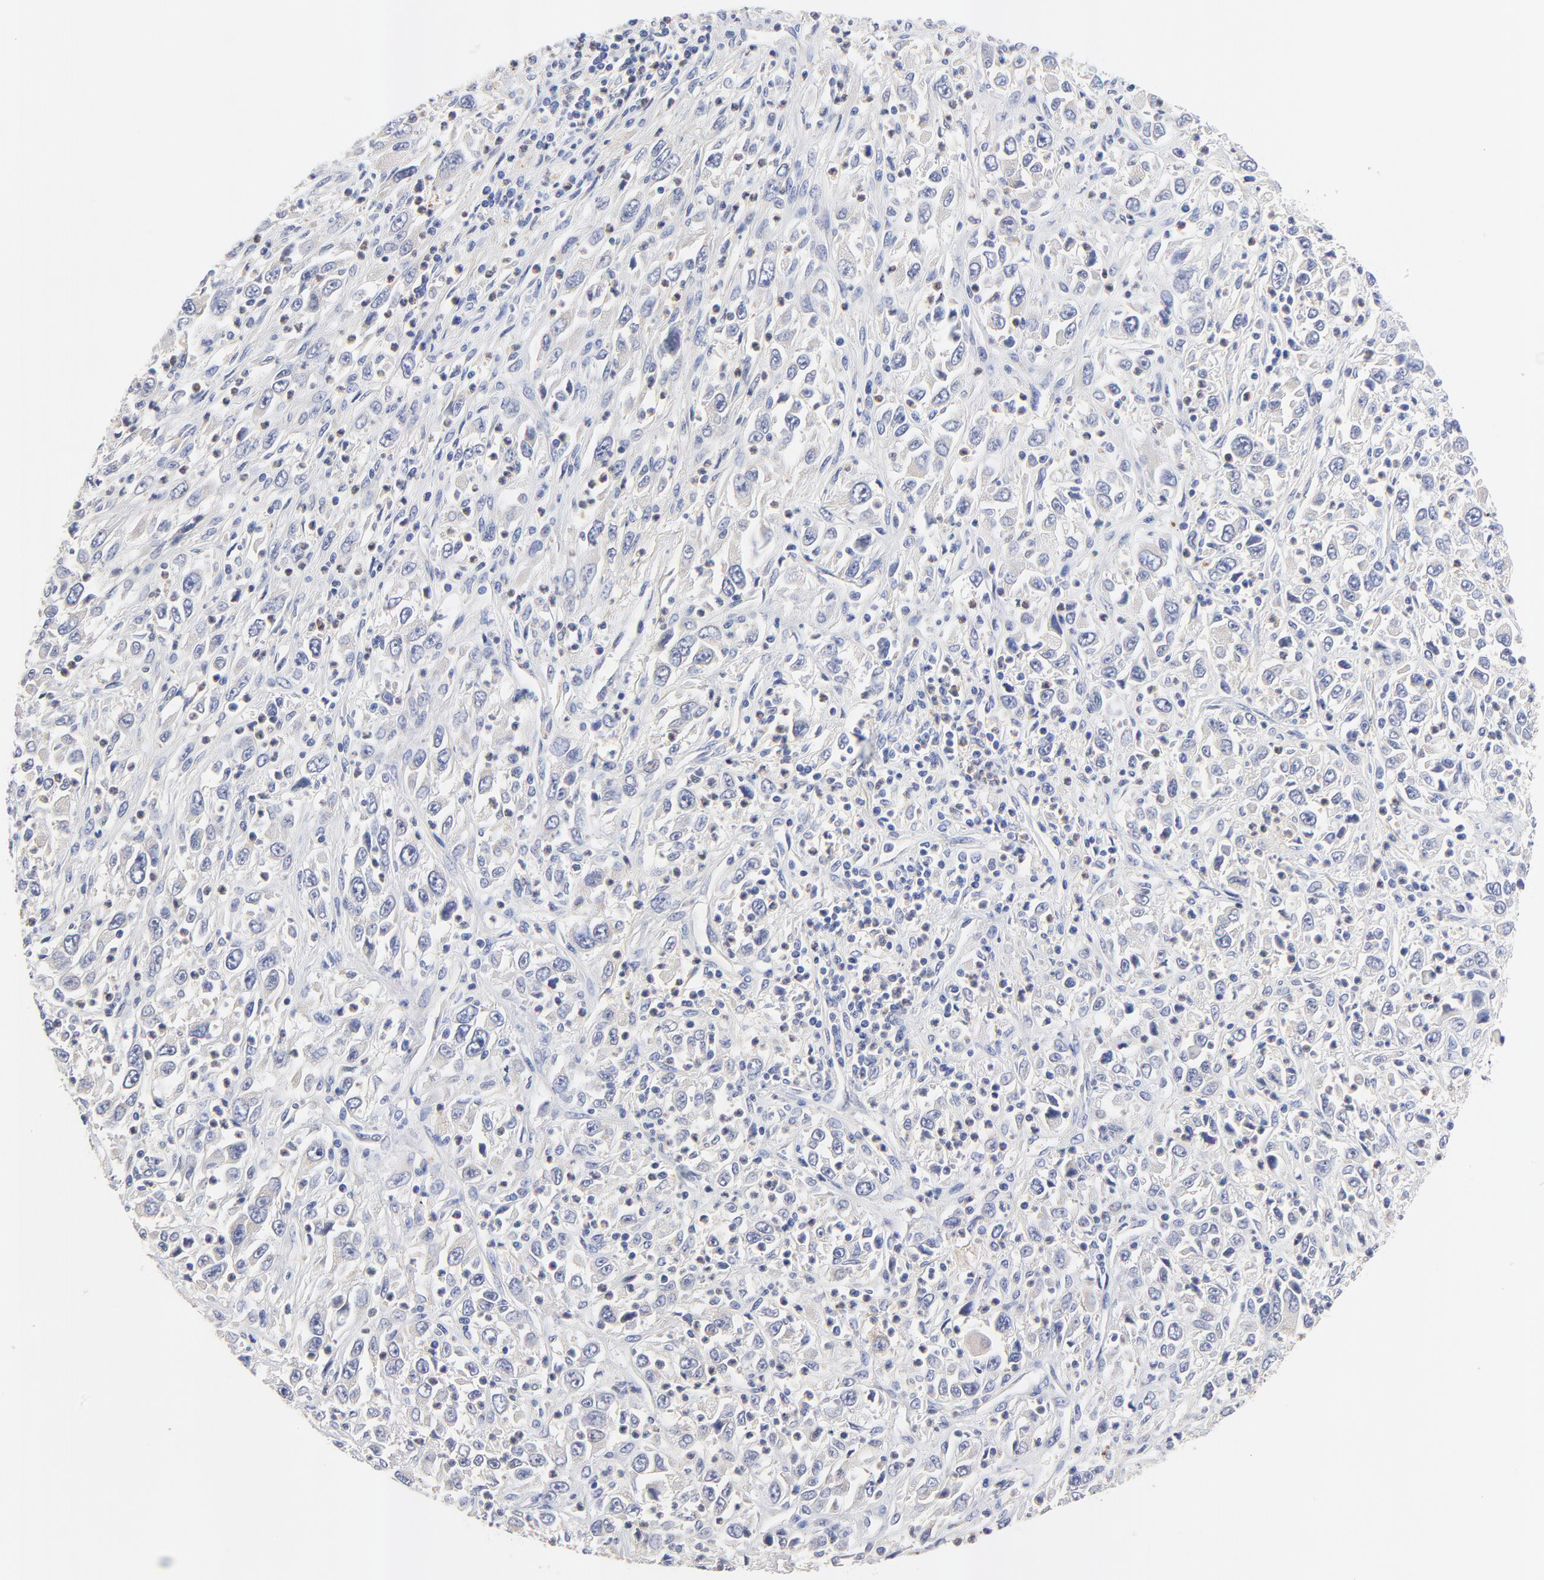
{"staining": {"intensity": "negative", "quantity": "none", "location": "none"}, "tissue": "melanoma", "cell_type": "Tumor cells", "image_type": "cancer", "snomed": [{"axis": "morphology", "description": "Malignant melanoma, Metastatic site"}, {"axis": "topography", "description": "Skin"}], "caption": "Micrograph shows no protein staining in tumor cells of malignant melanoma (metastatic site) tissue. The staining is performed using DAB brown chromogen with nuclei counter-stained in using hematoxylin.", "gene": "FBXL2", "patient": {"sex": "female", "age": 56}}